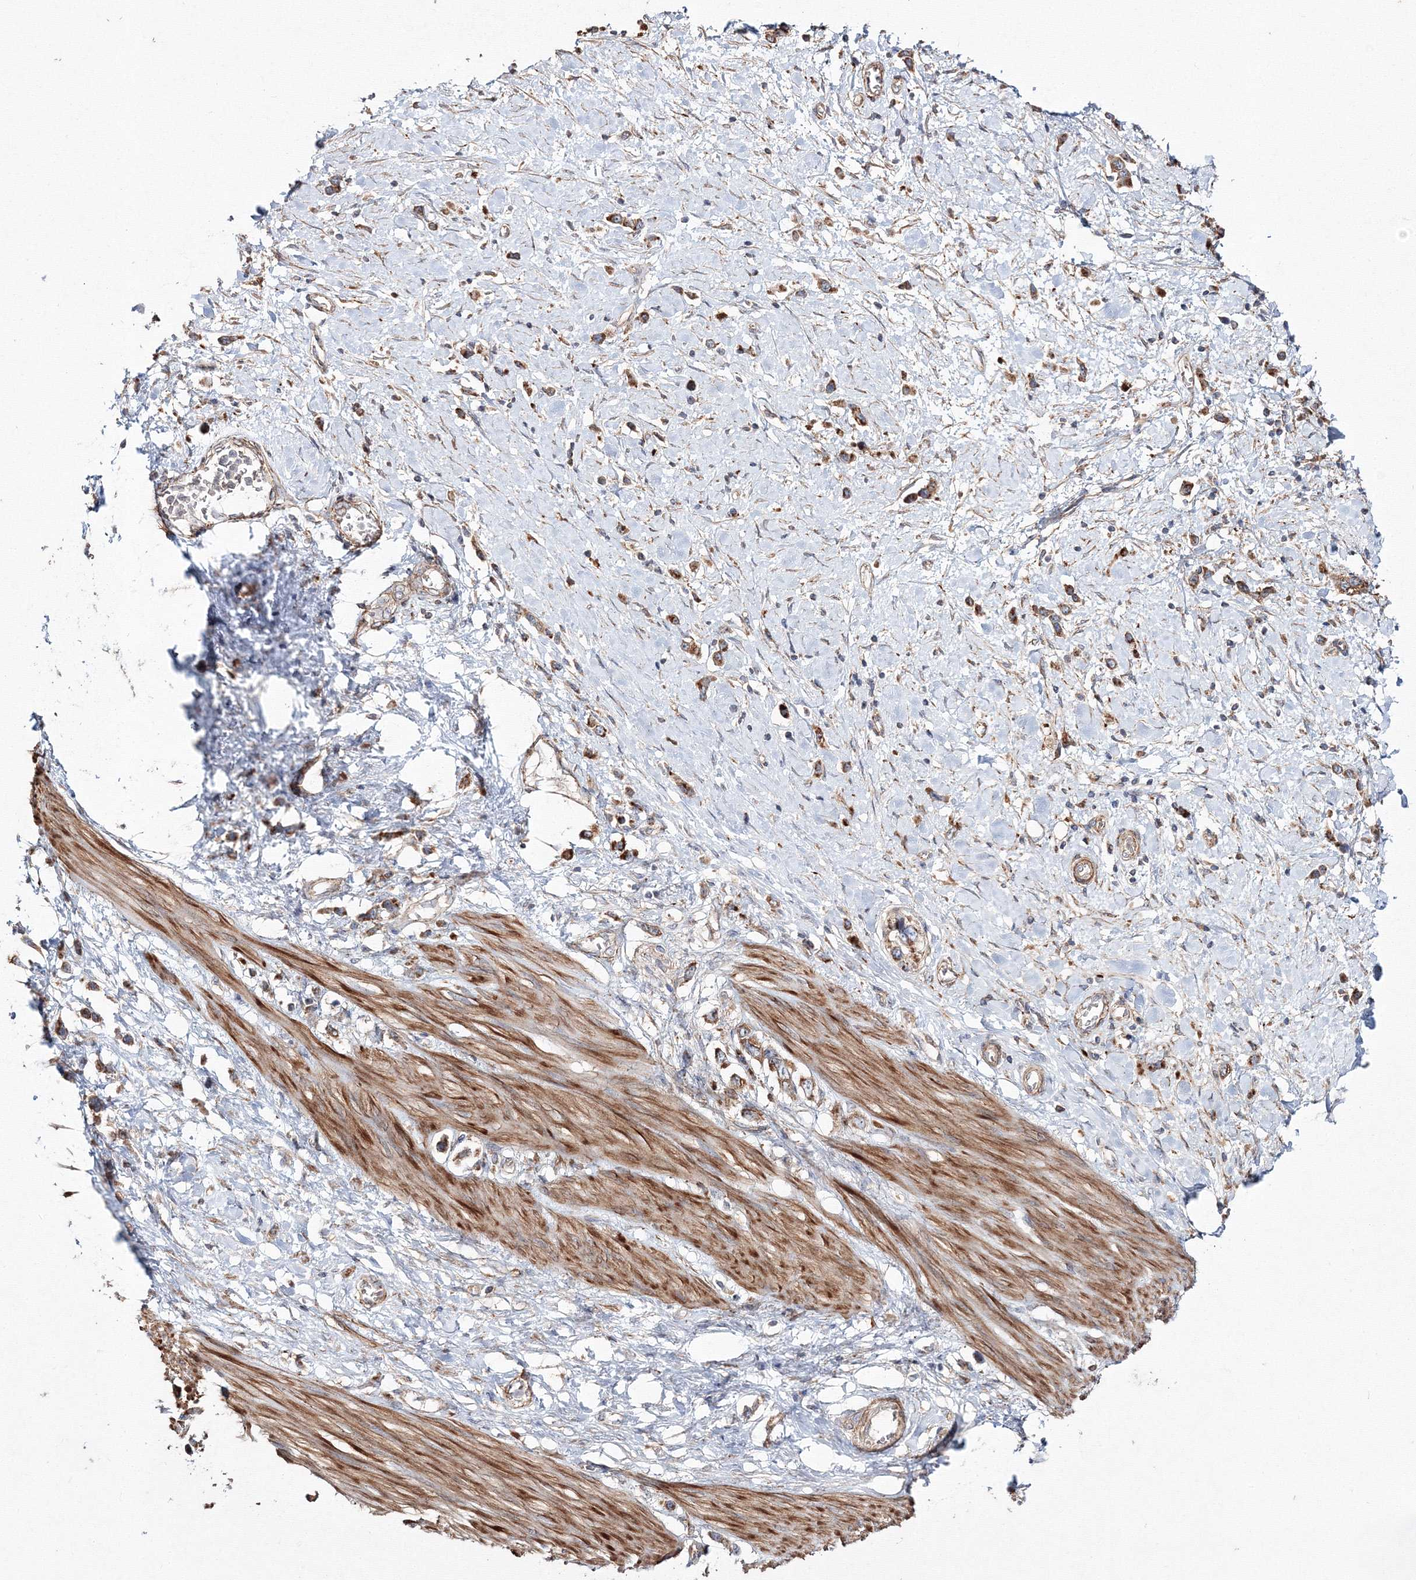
{"staining": {"intensity": "moderate", "quantity": ">75%", "location": "cytoplasmic/membranous"}, "tissue": "stomach cancer", "cell_type": "Tumor cells", "image_type": "cancer", "snomed": [{"axis": "morphology", "description": "Adenocarcinoma, NOS"}, {"axis": "topography", "description": "Stomach"}], "caption": "The micrograph shows a brown stain indicating the presence of a protein in the cytoplasmic/membranous of tumor cells in stomach adenocarcinoma. (DAB (3,3'-diaminobenzidine) IHC, brown staining for protein, blue staining for nuclei).", "gene": "DDO", "patient": {"sex": "female", "age": 65}}